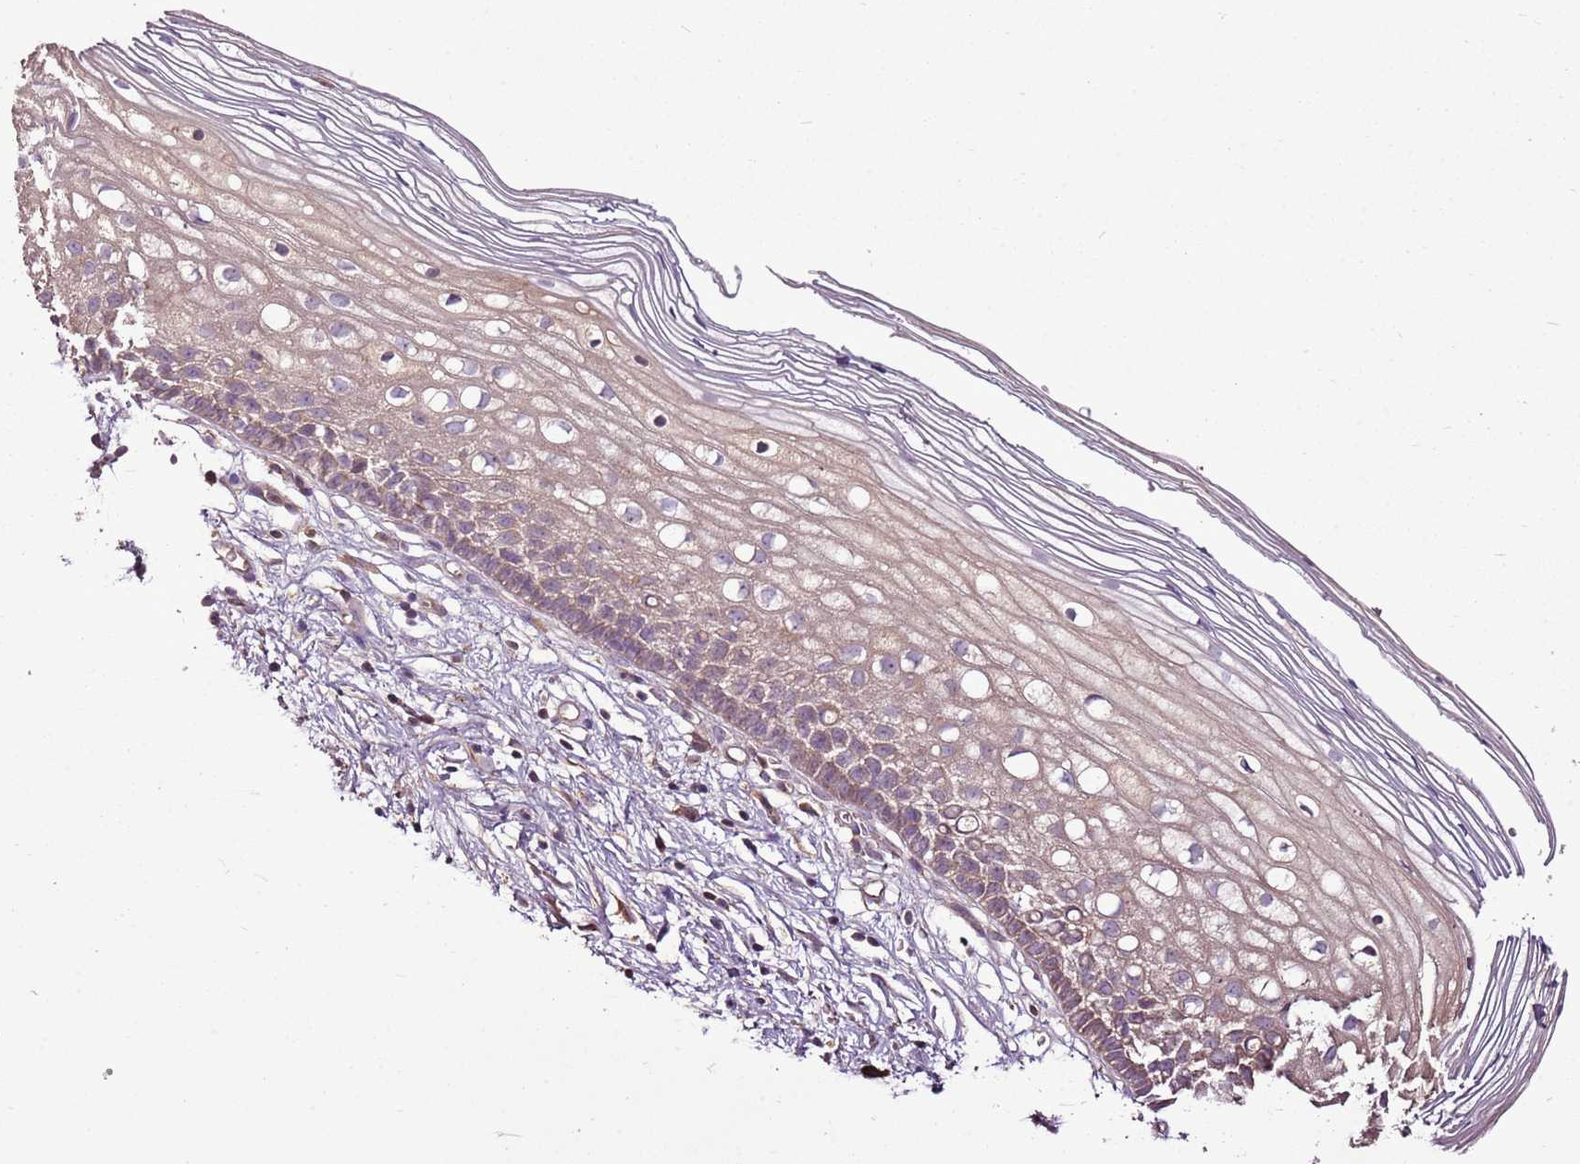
{"staining": {"intensity": "negative", "quantity": "none", "location": "none"}, "tissue": "cervix", "cell_type": "Glandular cells", "image_type": "normal", "snomed": [{"axis": "morphology", "description": "Normal tissue, NOS"}, {"axis": "topography", "description": "Cervix"}], "caption": "Immunohistochemistry (IHC) of benign cervix exhibits no expression in glandular cells. (Brightfield microscopy of DAB (3,3'-diaminobenzidine) immunohistochemistry at high magnification).", "gene": "ANKRD24", "patient": {"sex": "female", "age": 27}}